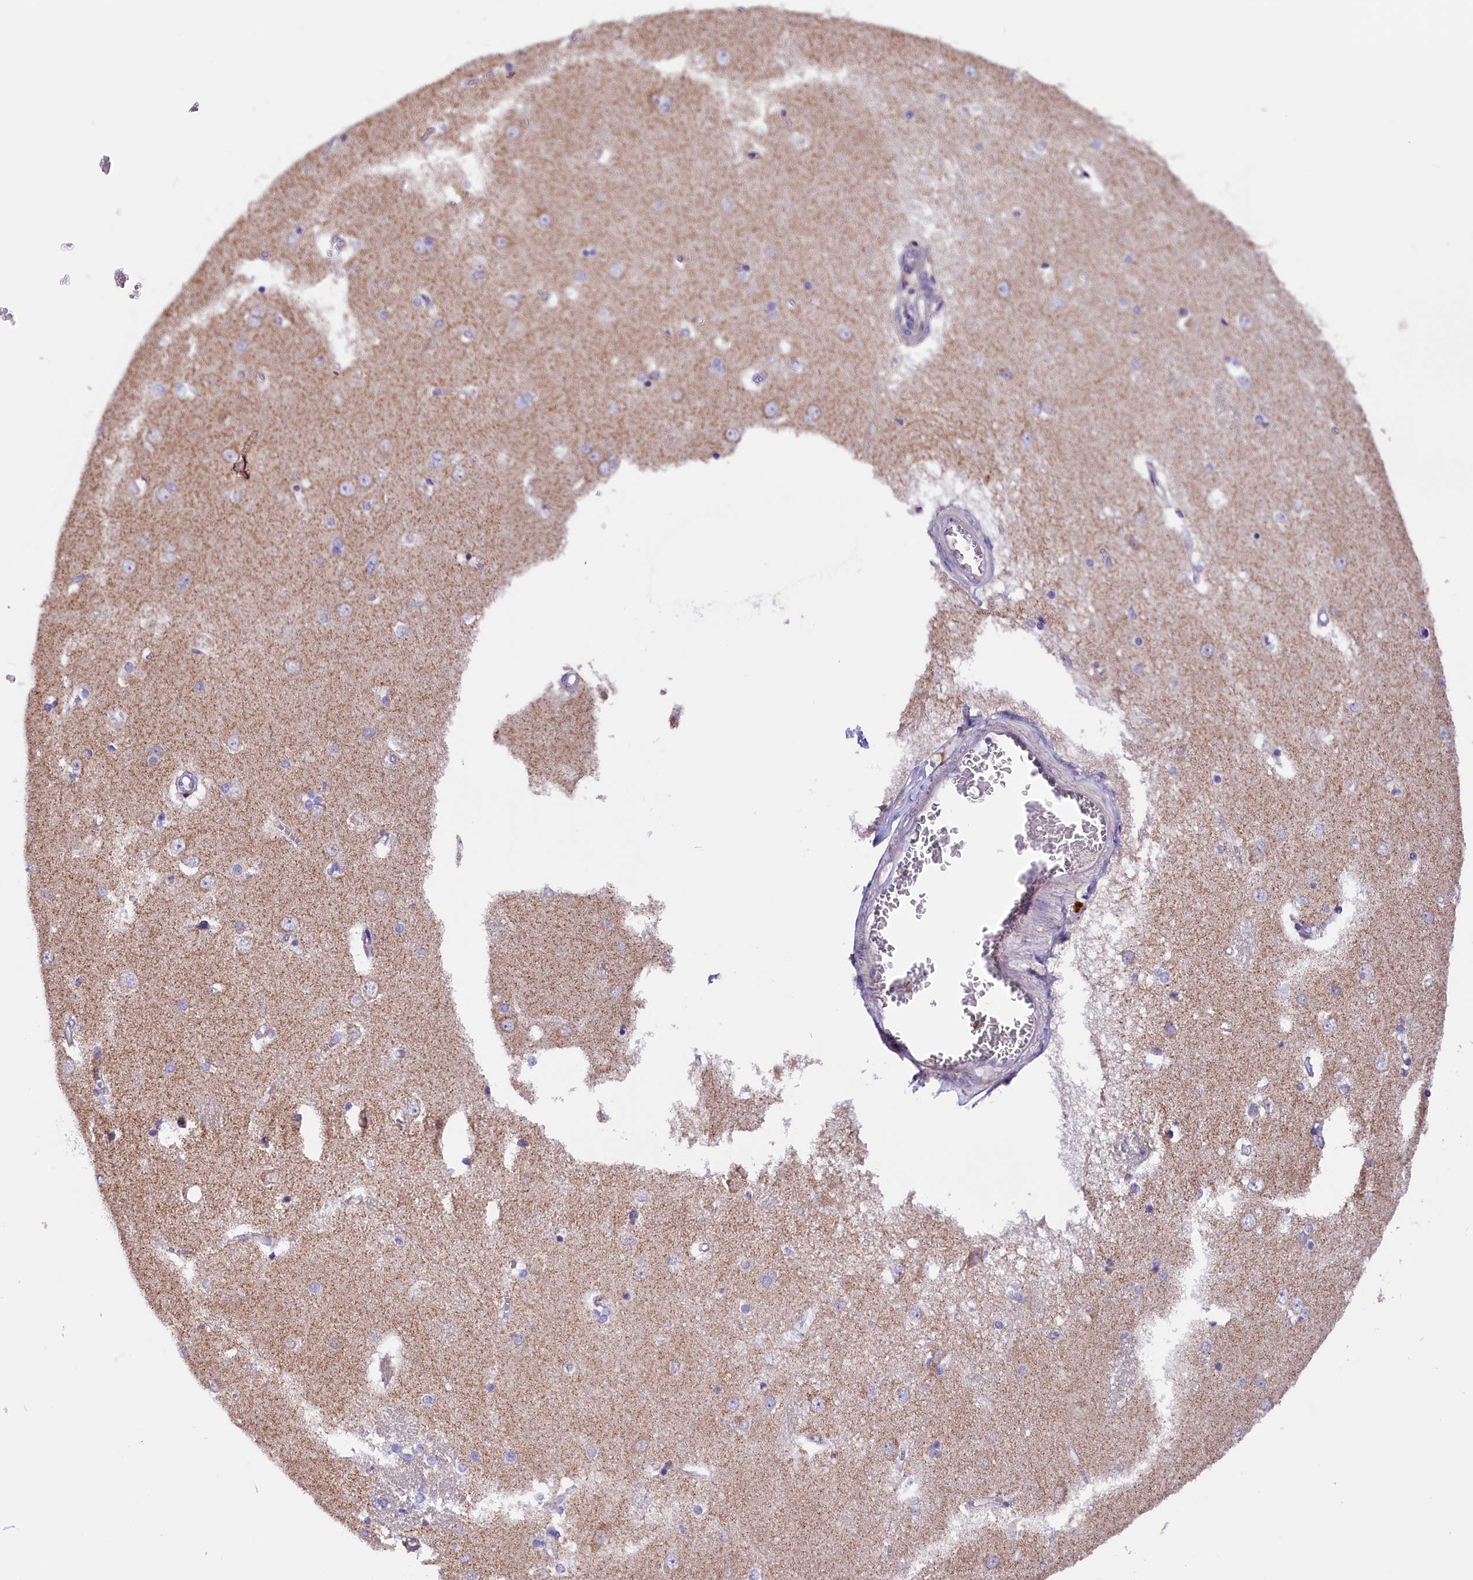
{"staining": {"intensity": "negative", "quantity": "none", "location": "none"}, "tissue": "caudate", "cell_type": "Glial cells", "image_type": "normal", "snomed": [{"axis": "morphology", "description": "Normal tissue, NOS"}, {"axis": "topography", "description": "Lateral ventricle wall"}], "caption": "Glial cells show no significant protein staining in normal caudate.", "gene": "DNAJB9", "patient": {"sex": "male", "age": 37}}